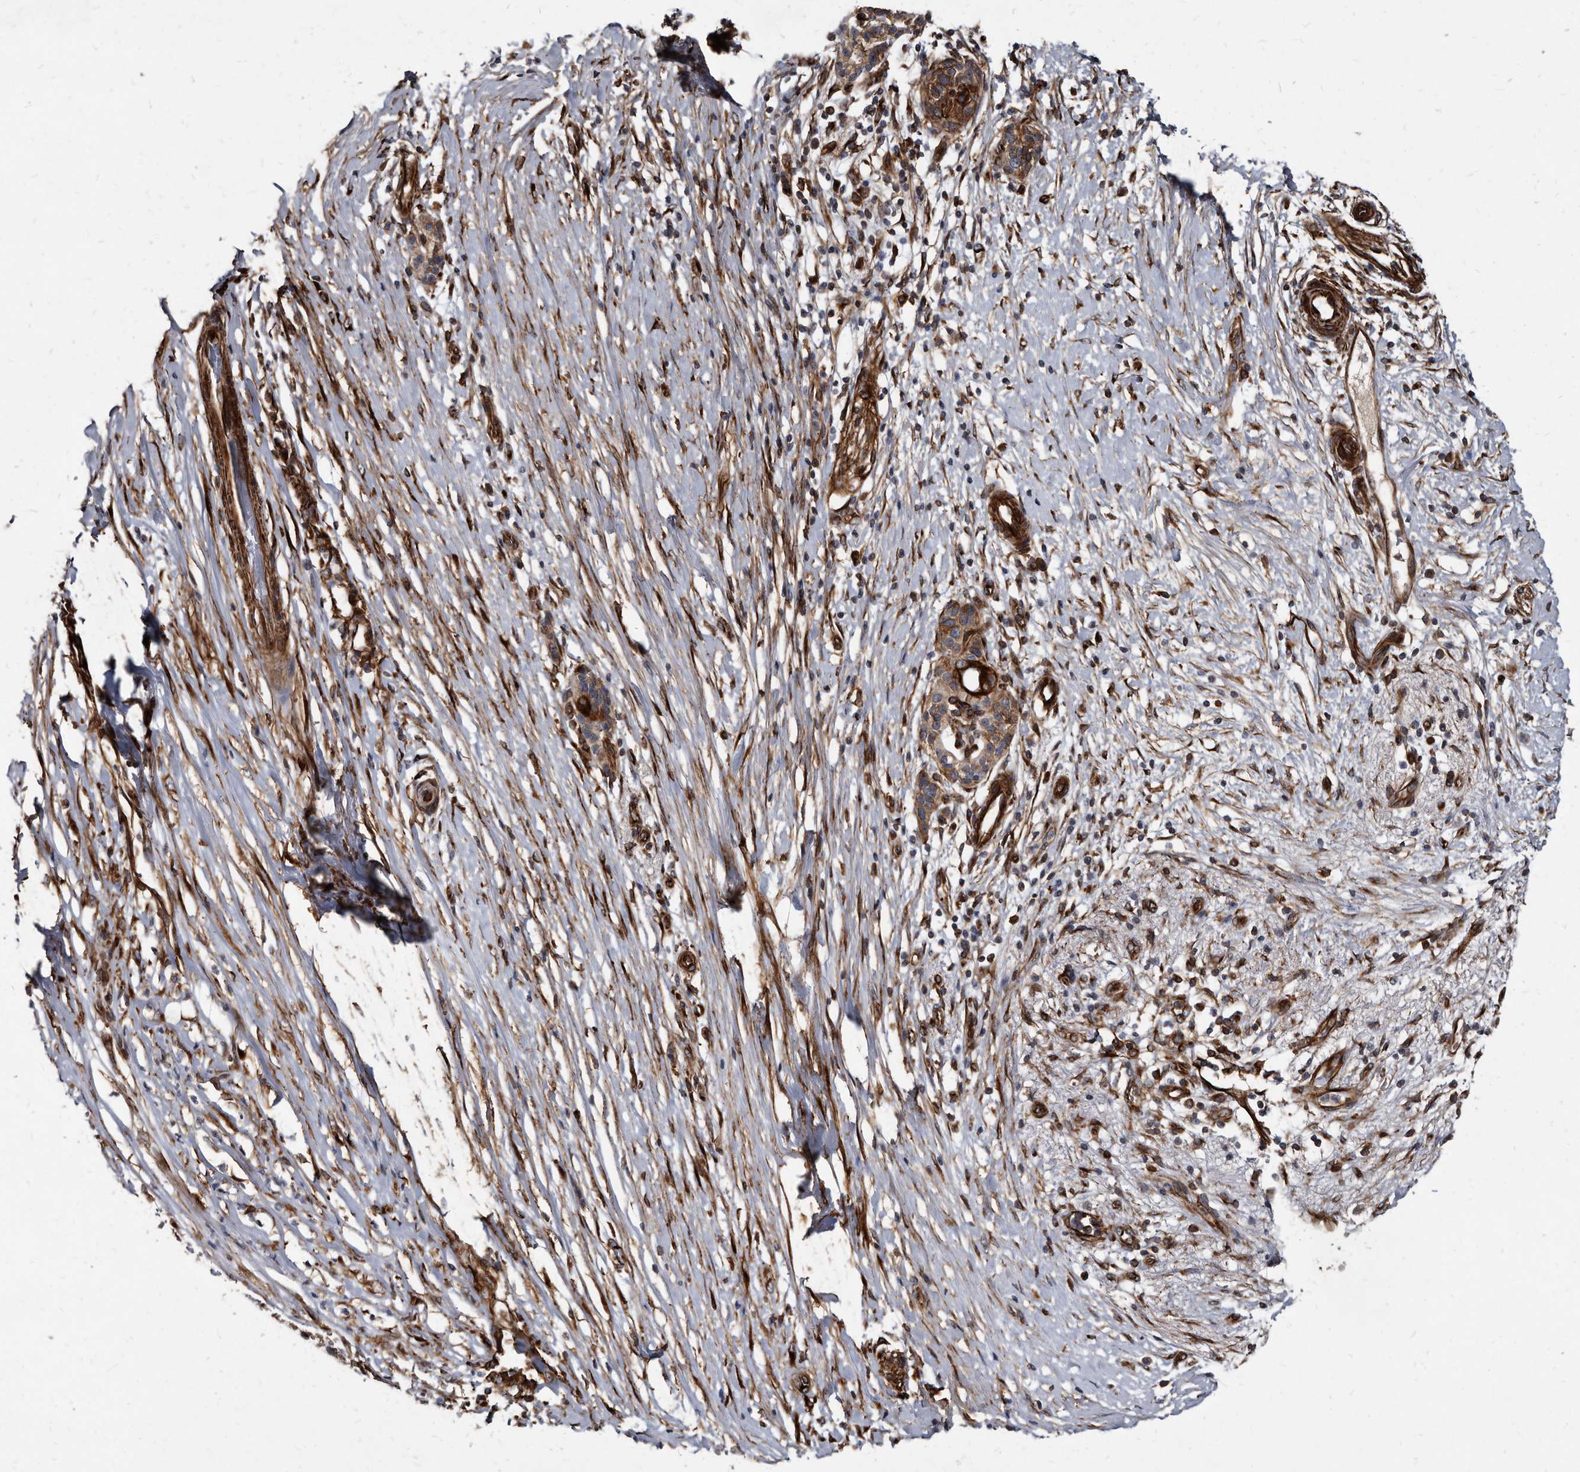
{"staining": {"intensity": "moderate", "quantity": "<25%", "location": "cytoplasmic/membranous"}, "tissue": "pancreatic cancer", "cell_type": "Tumor cells", "image_type": "cancer", "snomed": [{"axis": "morphology", "description": "Adenocarcinoma, NOS"}, {"axis": "topography", "description": "Pancreas"}], "caption": "Human pancreatic cancer stained for a protein (brown) reveals moderate cytoplasmic/membranous positive expression in about <25% of tumor cells.", "gene": "KCTD20", "patient": {"sex": "male", "age": 50}}